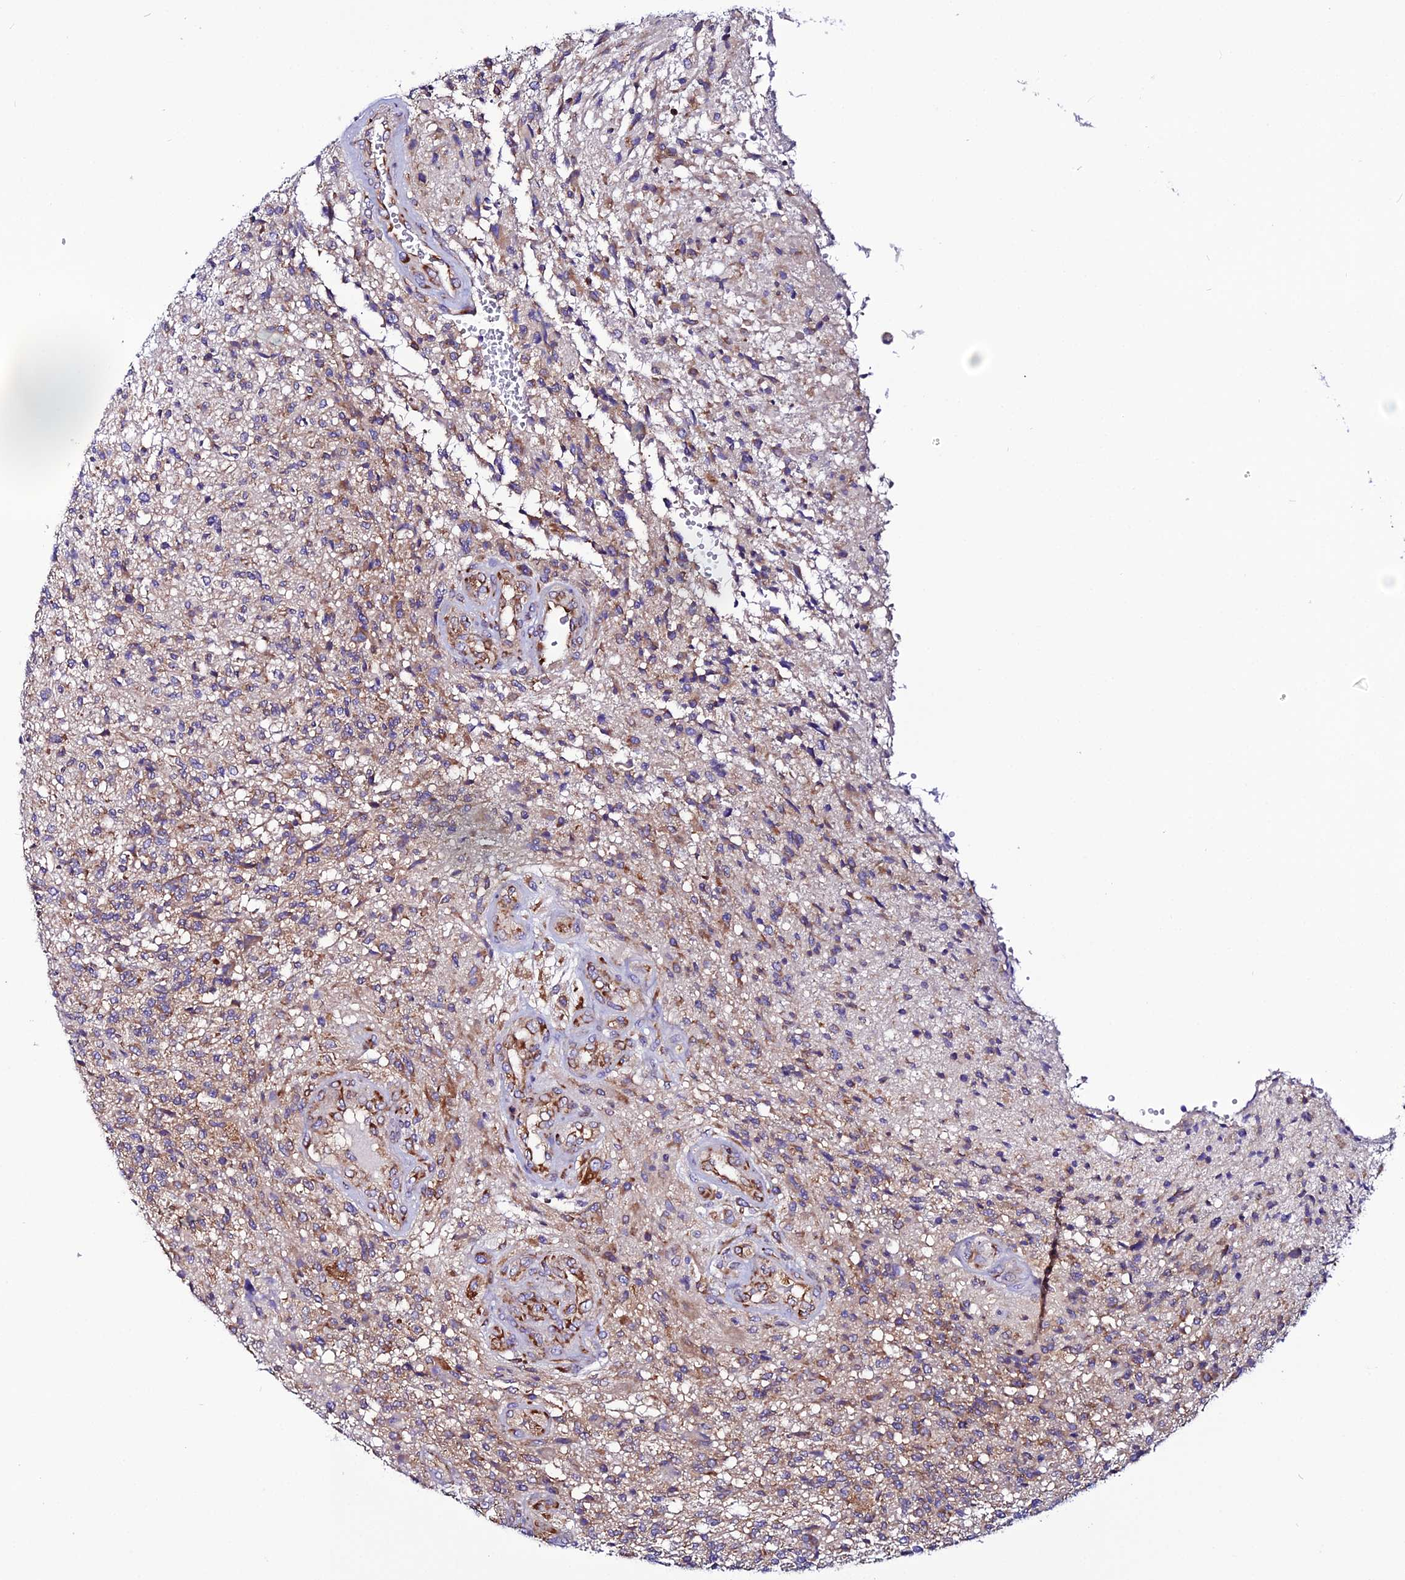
{"staining": {"intensity": "moderate", "quantity": ">75%", "location": "cytoplasmic/membranous"}, "tissue": "glioma", "cell_type": "Tumor cells", "image_type": "cancer", "snomed": [{"axis": "morphology", "description": "Glioma, malignant, High grade"}, {"axis": "topography", "description": "Brain"}], "caption": "Malignant high-grade glioma stained for a protein (brown) displays moderate cytoplasmic/membranous positive staining in approximately >75% of tumor cells.", "gene": "EEF1G", "patient": {"sex": "male", "age": 56}}